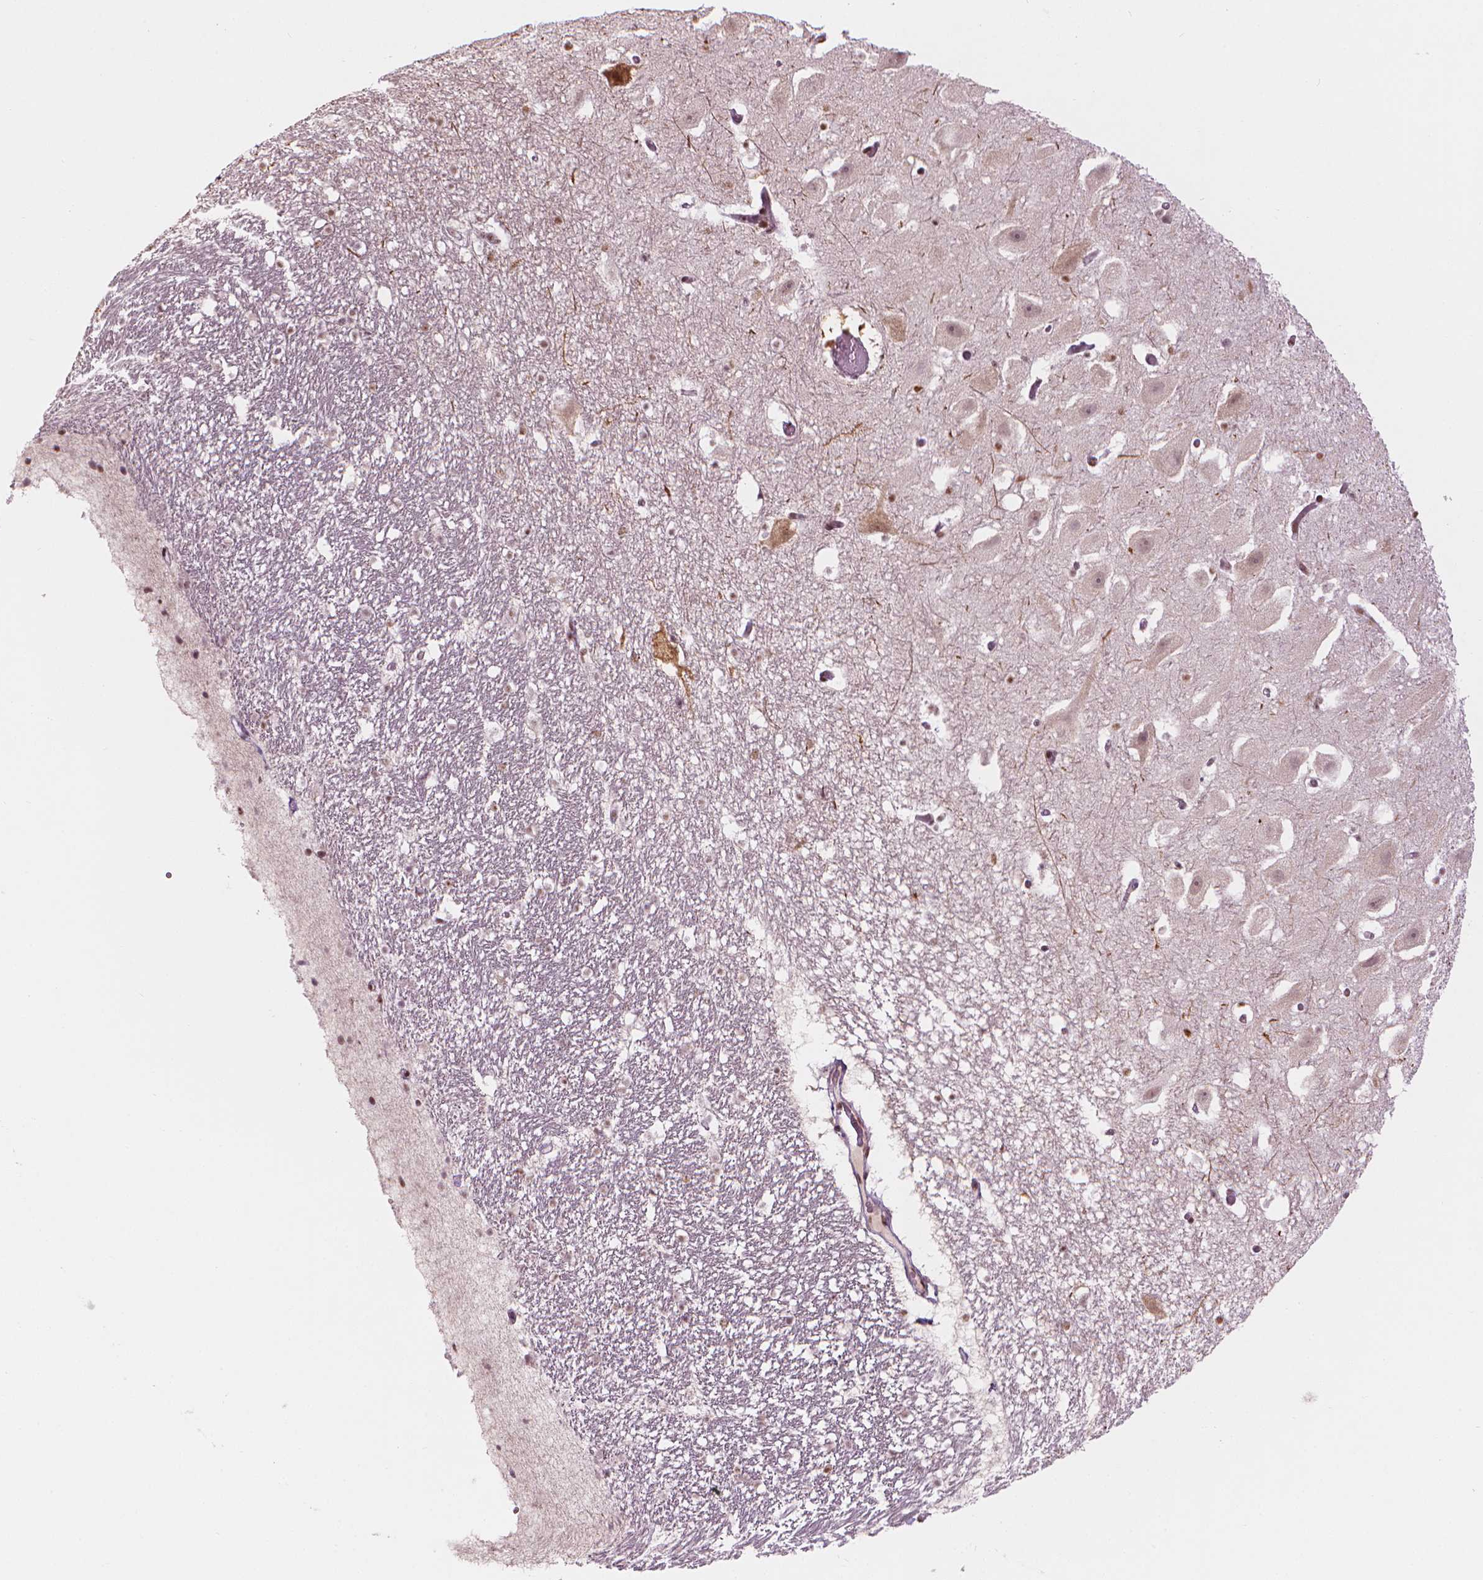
{"staining": {"intensity": "moderate", "quantity": ">75%", "location": "nuclear"}, "tissue": "hippocampus", "cell_type": "Glial cells", "image_type": "normal", "snomed": [{"axis": "morphology", "description": "Normal tissue, NOS"}, {"axis": "topography", "description": "Hippocampus"}], "caption": "IHC staining of normal hippocampus, which demonstrates medium levels of moderate nuclear expression in approximately >75% of glial cells indicating moderate nuclear protein staining. The staining was performed using DAB (brown) for protein detection and nuclei were counterstained in hematoxylin (blue).", "gene": "ELF2", "patient": {"sex": "male", "age": 26}}